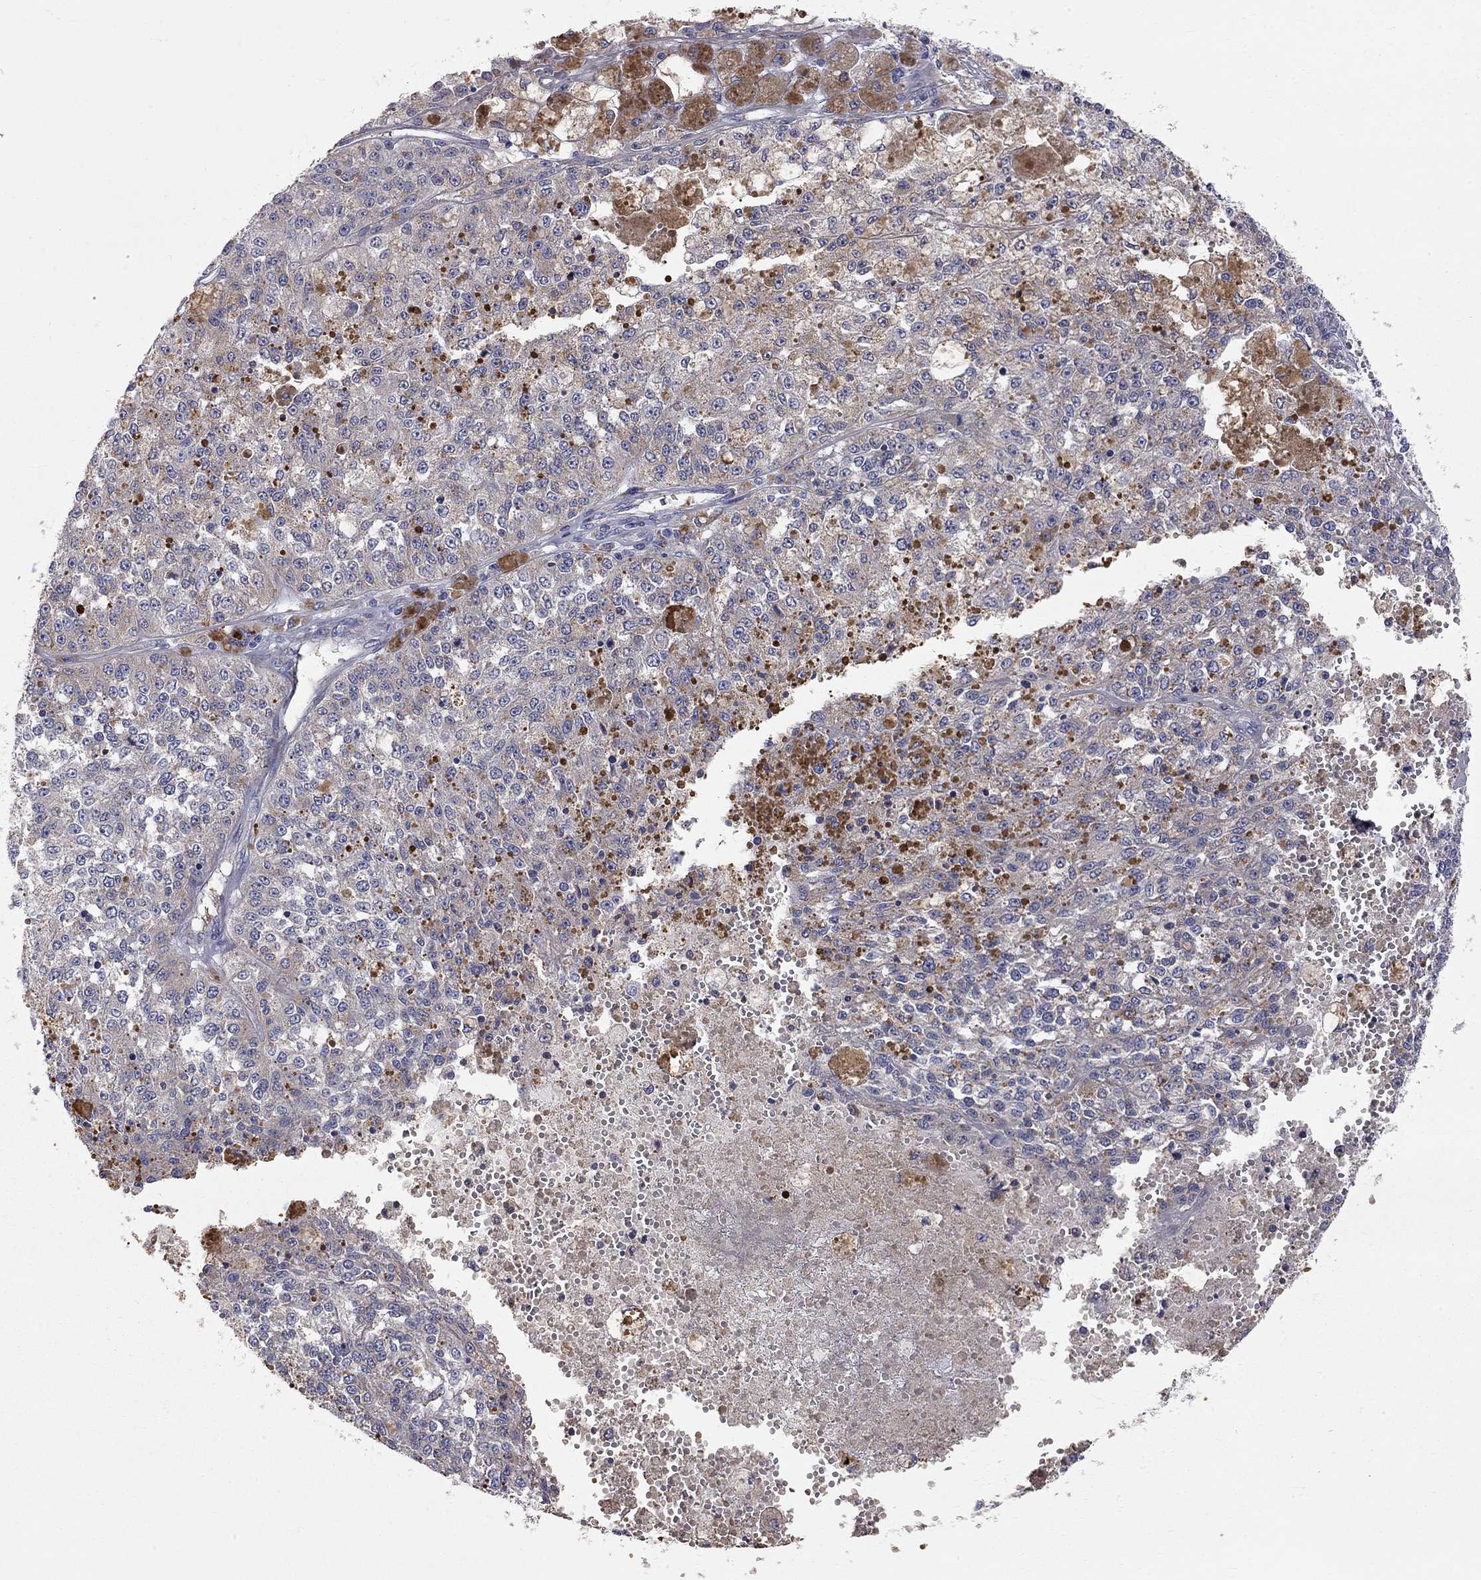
{"staining": {"intensity": "negative", "quantity": "none", "location": "none"}, "tissue": "melanoma", "cell_type": "Tumor cells", "image_type": "cancer", "snomed": [{"axis": "morphology", "description": "Malignant melanoma, Metastatic site"}, {"axis": "topography", "description": "Lymph node"}], "caption": "Melanoma was stained to show a protein in brown. There is no significant expression in tumor cells.", "gene": "CASTOR1", "patient": {"sex": "female", "age": 64}}